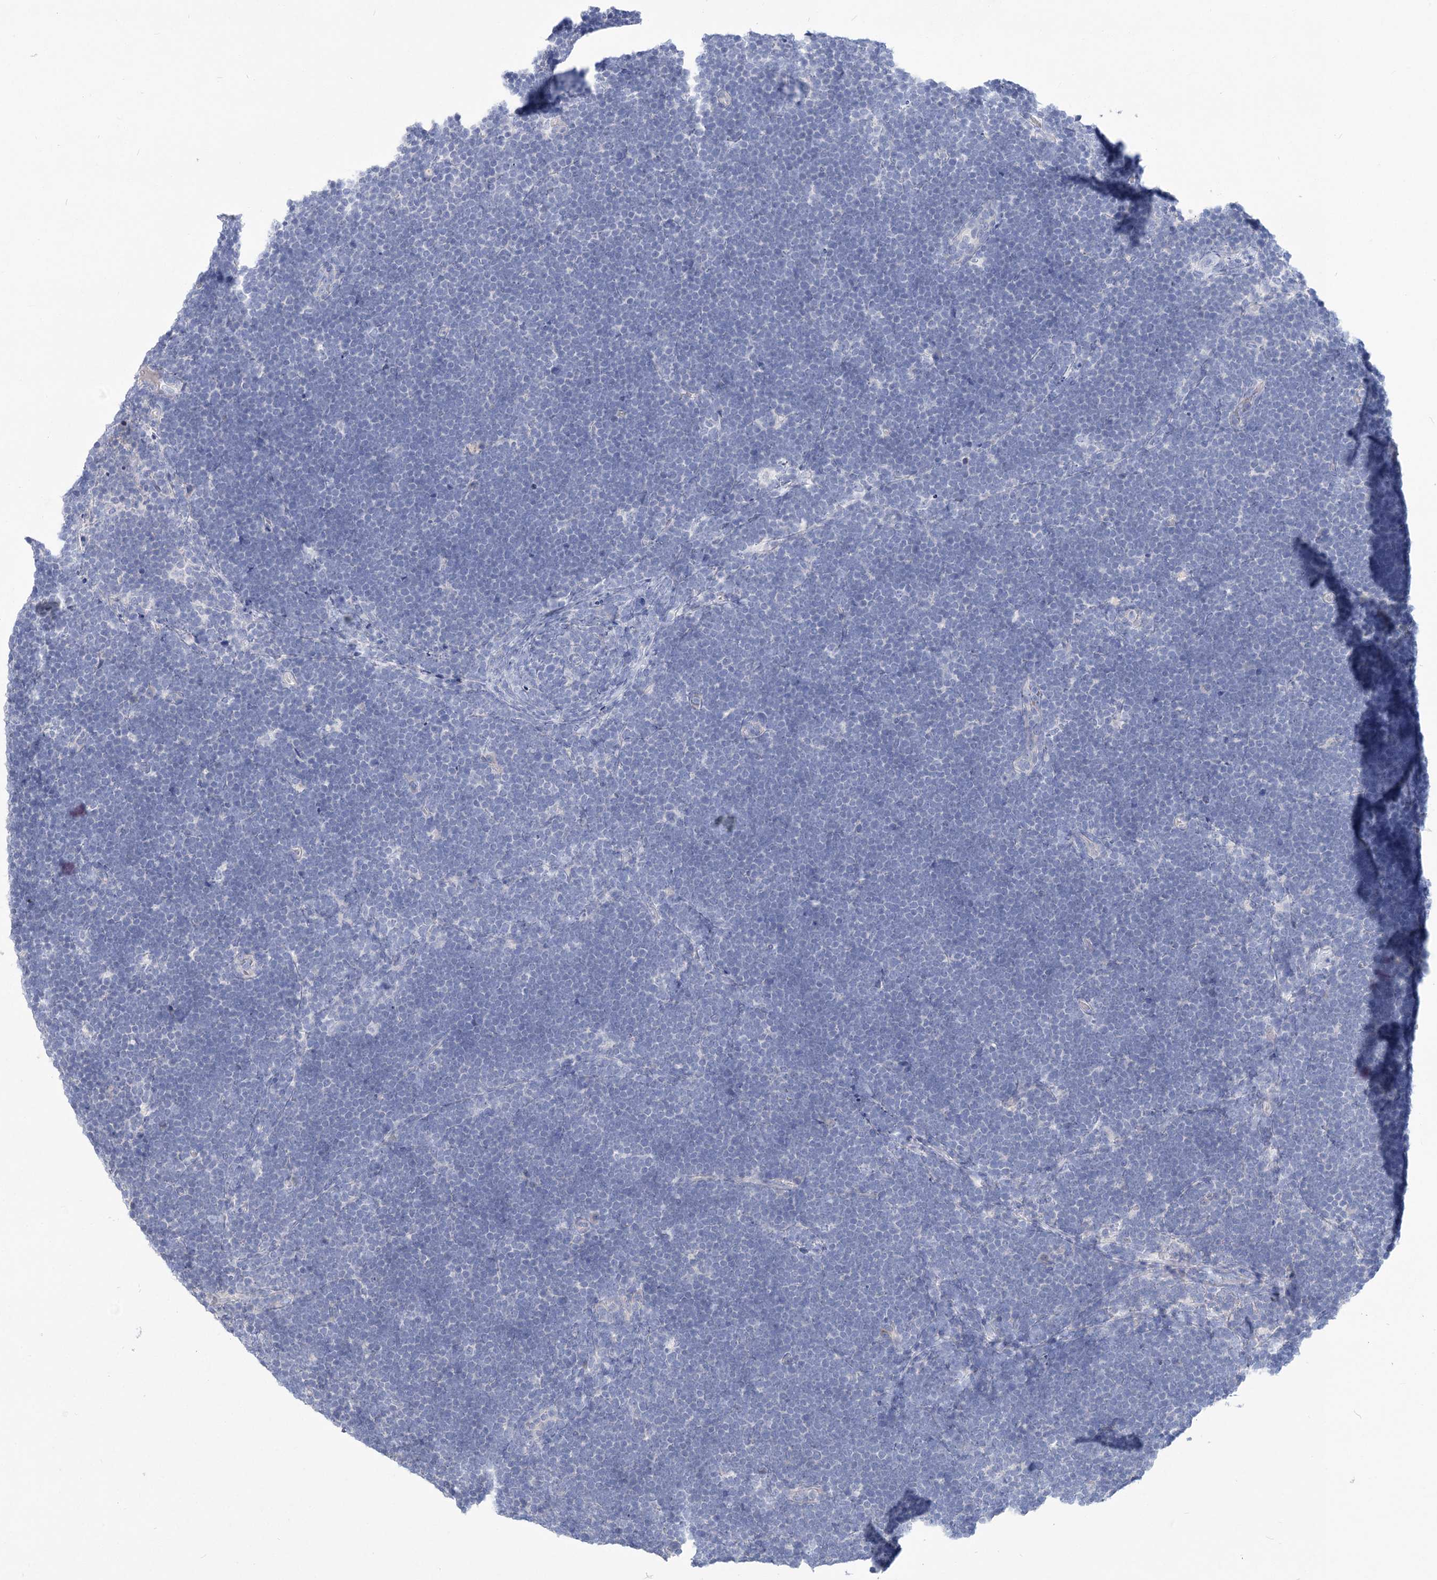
{"staining": {"intensity": "negative", "quantity": "none", "location": "none"}, "tissue": "lymphoma", "cell_type": "Tumor cells", "image_type": "cancer", "snomed": [{"axis": "morphology", "description": "Malignant lymphoma, non-Hodgkin's type, High grade"}, {"axis": "topography", "description": "Lymph node"}], "caption": "Micrograph shows no significant protein positivity in tumor cells of lymphoma.", "gene": "SLC9A3", "patient": {"sex": "male", "age": 13}}